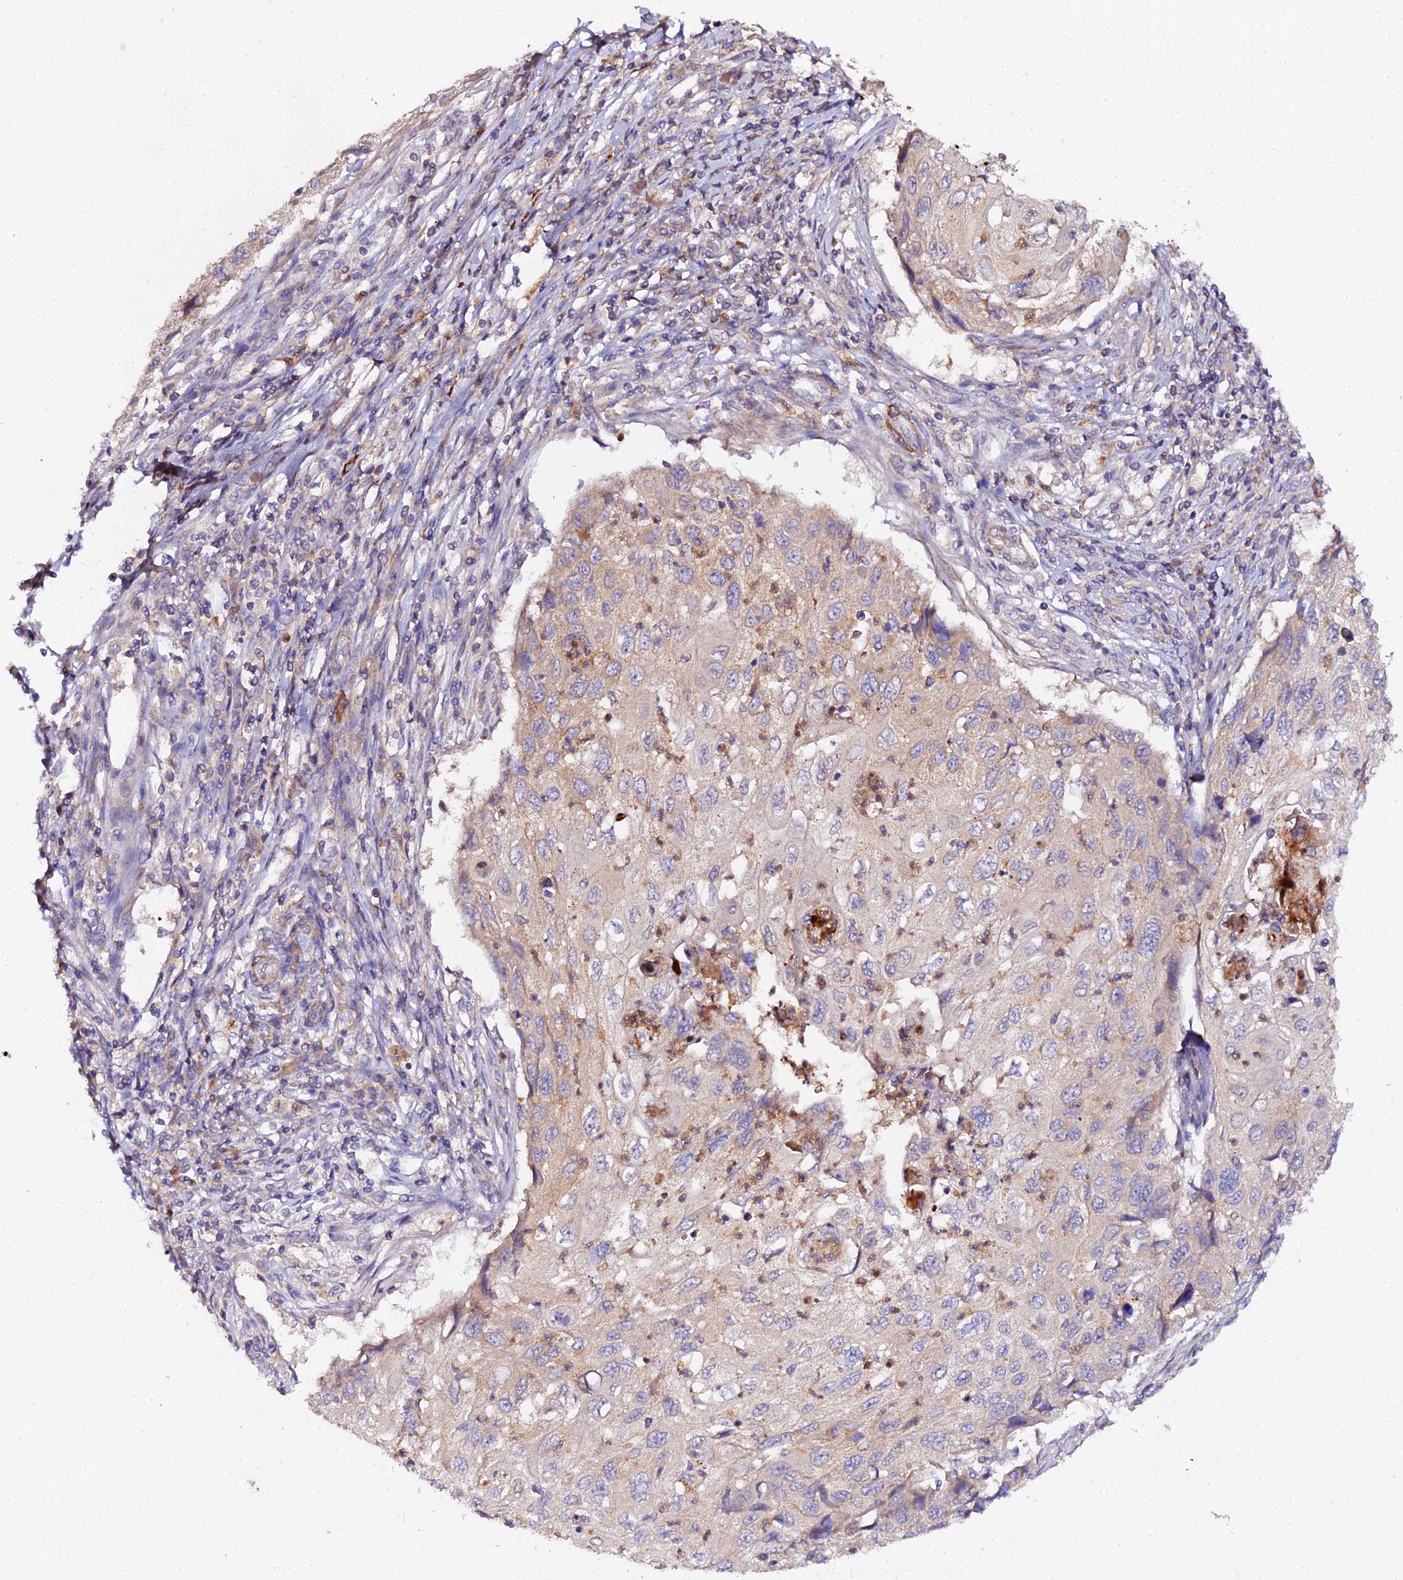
{"staining": {"intensity": "moderate", "quantity": "<25%", "location": "cytoplasmic/membranous"}, "tissue": "cervical cancer", "cell_type": "Tumor cells", "image_type": "cancer", "snomed": [{"axis": "morphology", "description": "Squamous cell carcinoma, NOS"}, {"axis": "topography", "description": "Cervix"}], "caption": "The image demonstrates immunohistochemical staining of cervical cancer (squamous cell carcinoma). There is moderate cytoplasmic/membranous positivity is seen in approximately <25% of tumor cells.", "gene": "TRIM26", "patient": {"sex": "female", "age": 70}}